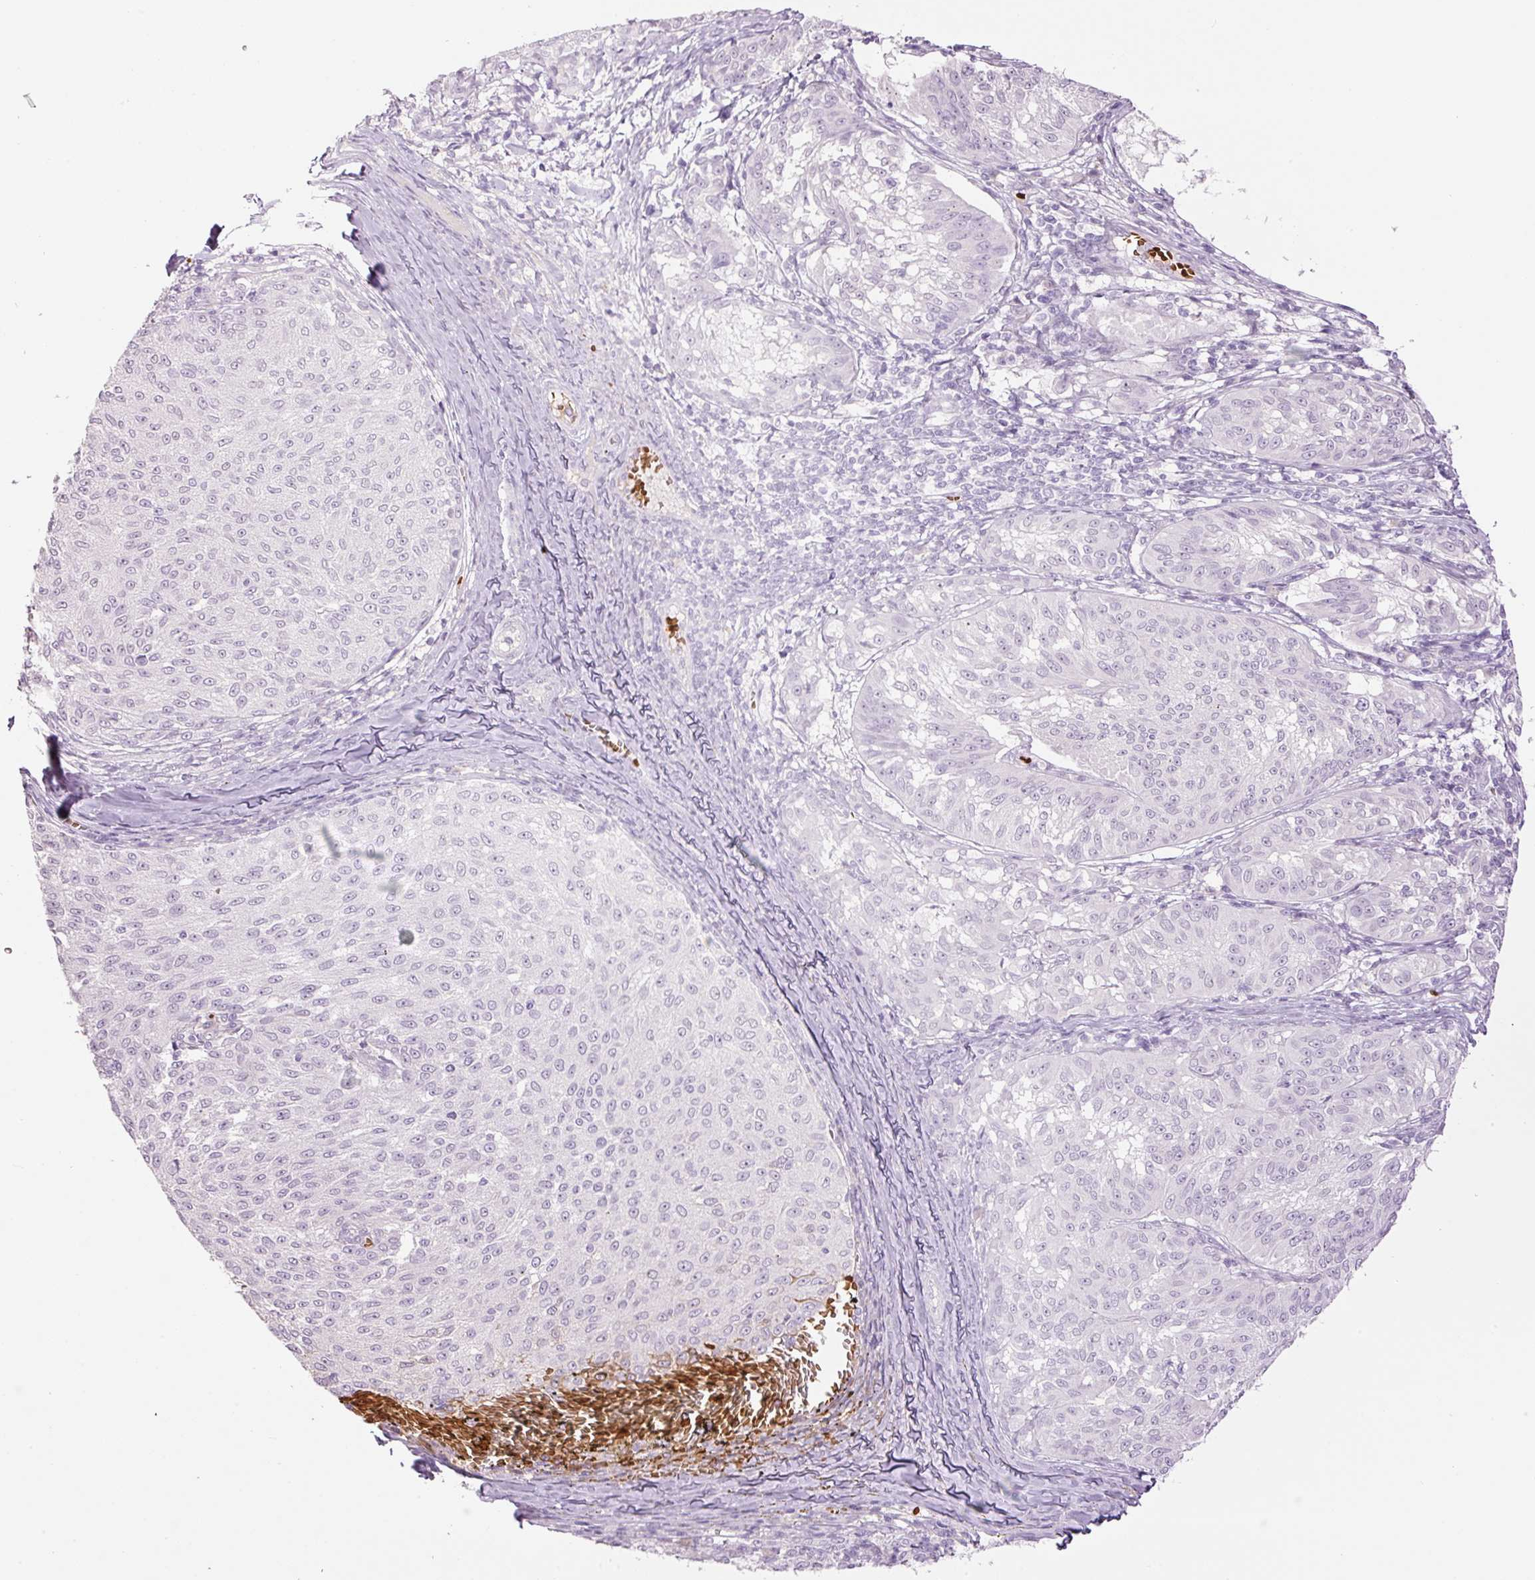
{"staining": {"intensity": "negative", "quantity": "none", "location": "none"}, "tissue": "melanoma", "cell_type": "Tumor cells", "image_type": "cancer", "snomed": [{"axis": "morphology", "description": "Malignant melanoma, NOS"}, {"axis": "topography", "description": "Skin"}], "caption": "Protein analysis of malignant melanoma exhibits no significant expression in tumor cells.", "gene": "LY6G6D", "patient": {"sex": "female", "age": 72}}